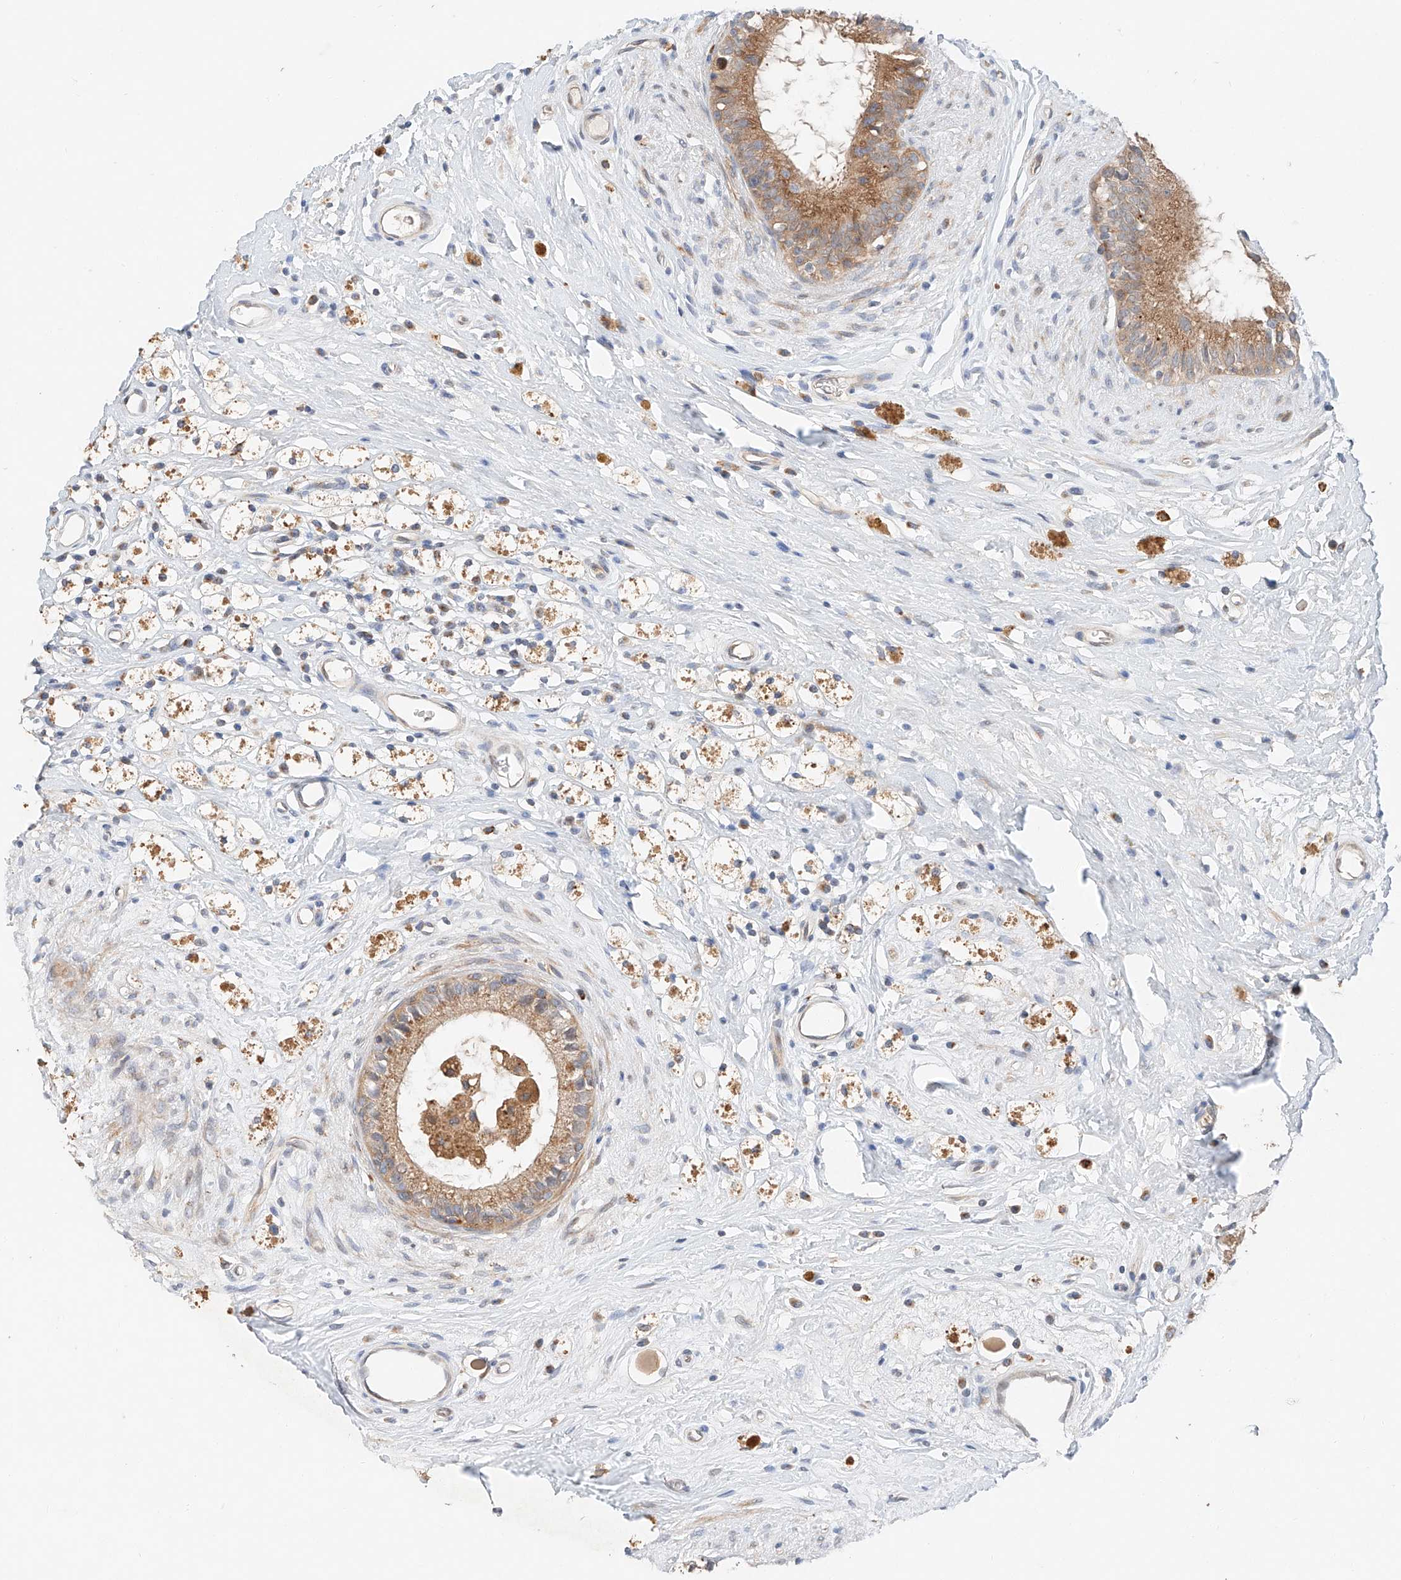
{"staining": {"intensity": "moderate", "quantity": ">75%", "location": "cytoplasmic/membranous"}, "tissue": "epididymis", "cell_type": "Glandular cells", "image_type": "normal", "snomed": [{"axis": "morphology", "description": "Normal tissue, NOS"}, {"axis": "topography", "description": "Epididymis"}], "caption": "Approximately >75% of glandular cells in unremarkable human epididymis reveal moderate cytoplasmic/membranous protein positivity as visualized by brown immunohistochemical staining.", "gene": "XPNPEP1", "patient": {"sex": "male", "age": 80}}